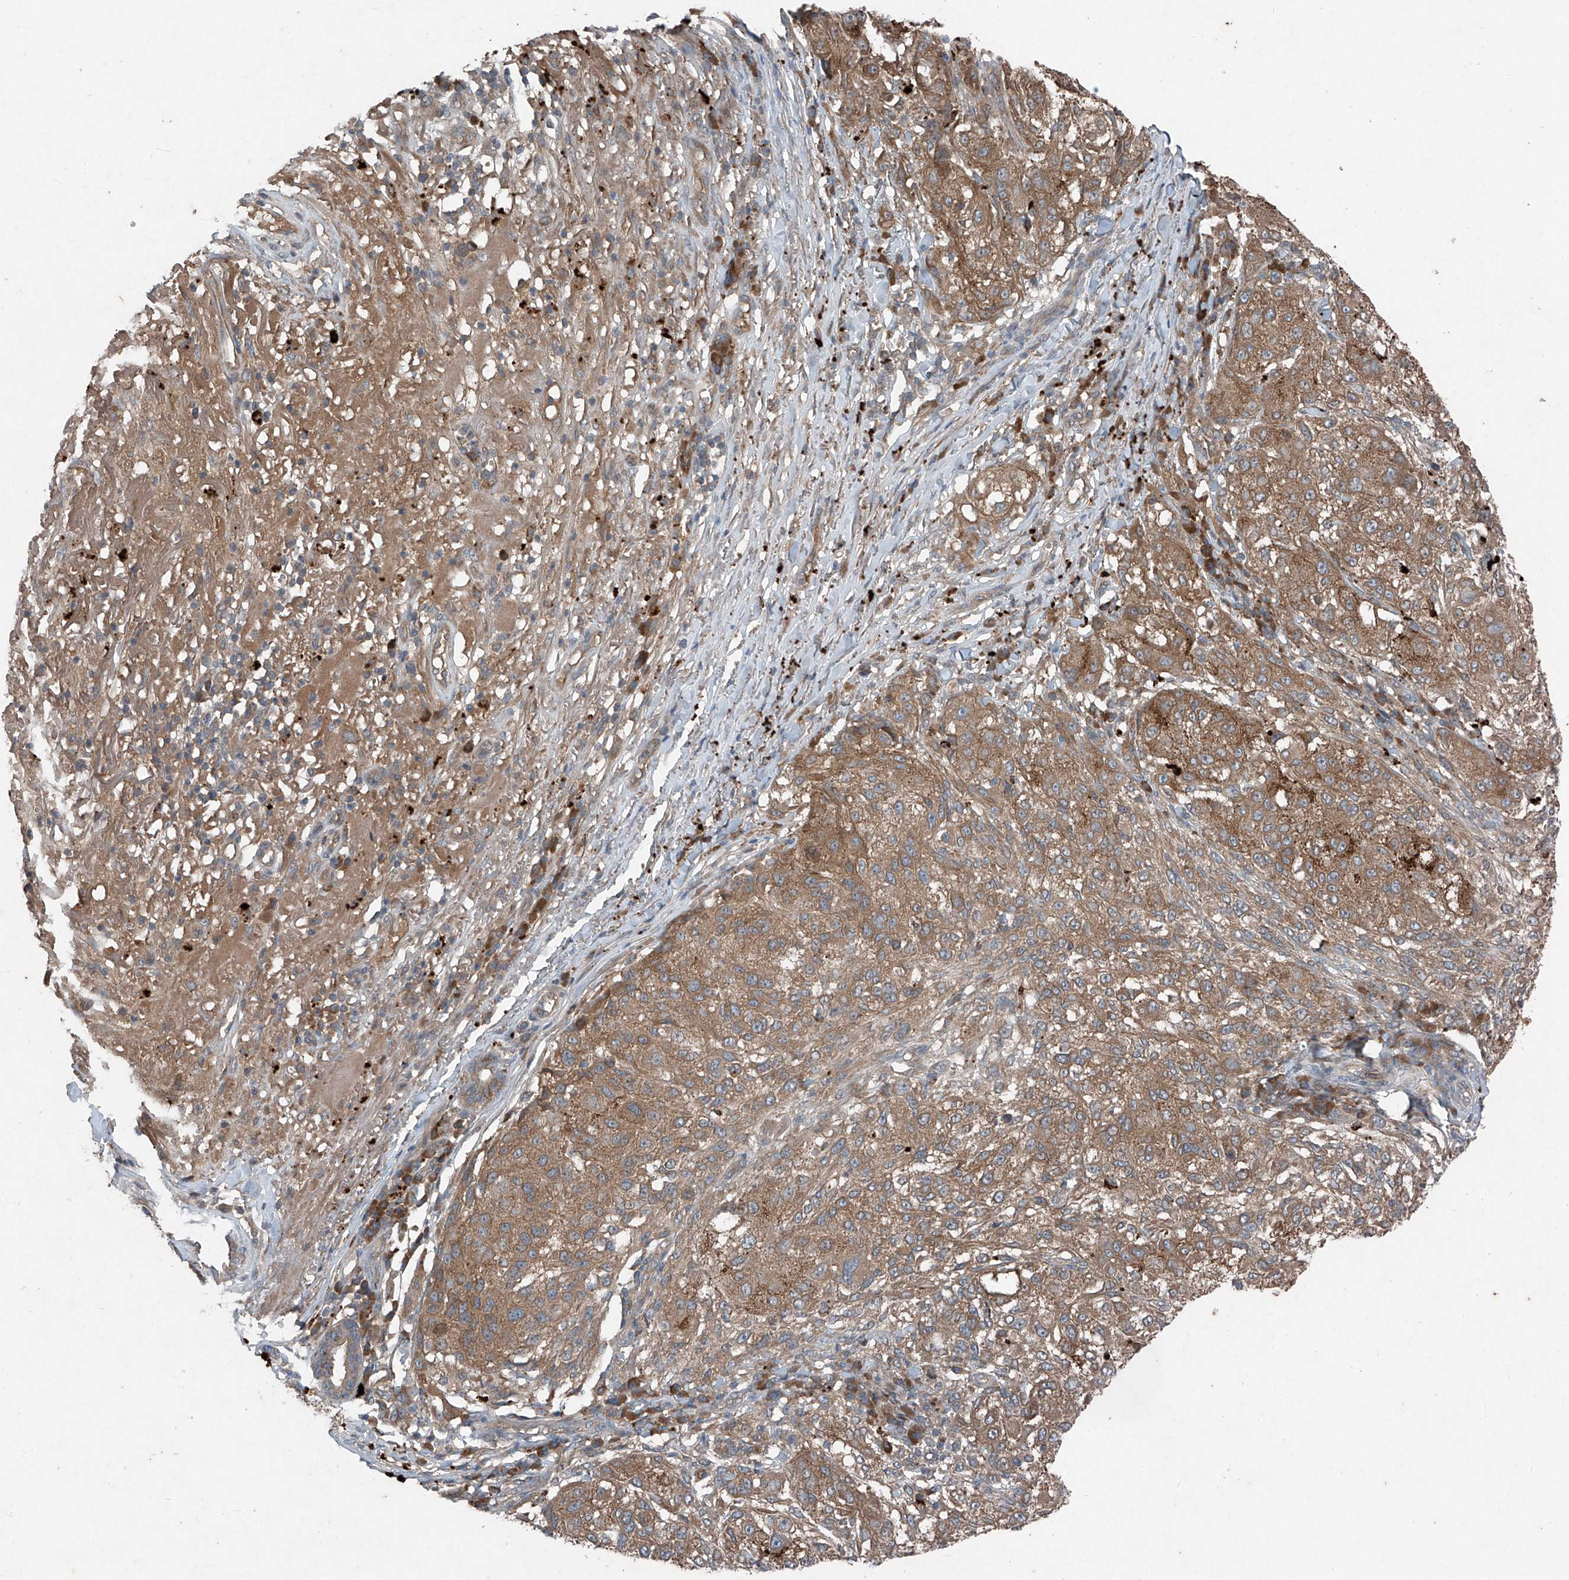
{"staining": {"intensity": "moderate", "quantity": ">75%", "location": "cytoplasmic/membranous"}, "tissue": "melanoma", "cell_type": "Tumor cells", "image_type": "cancer", "snomed": [{"axis": "morphology", "description": "Necrosis, NOS"}, {"axis": "morphology", "description": "Malignant melanoma, NOS"}, {"axis": "topography", "description": "Skin"}], "caption": "This photomicrograph exhibits immunohistochemistry (IHC) staining of human melanoma, with medium moderate cytoplasmic/membranous staining in about >75% of tumor cells.", "gene": "FOXRED2", "patient": {"sex": "female", "age": 87}}